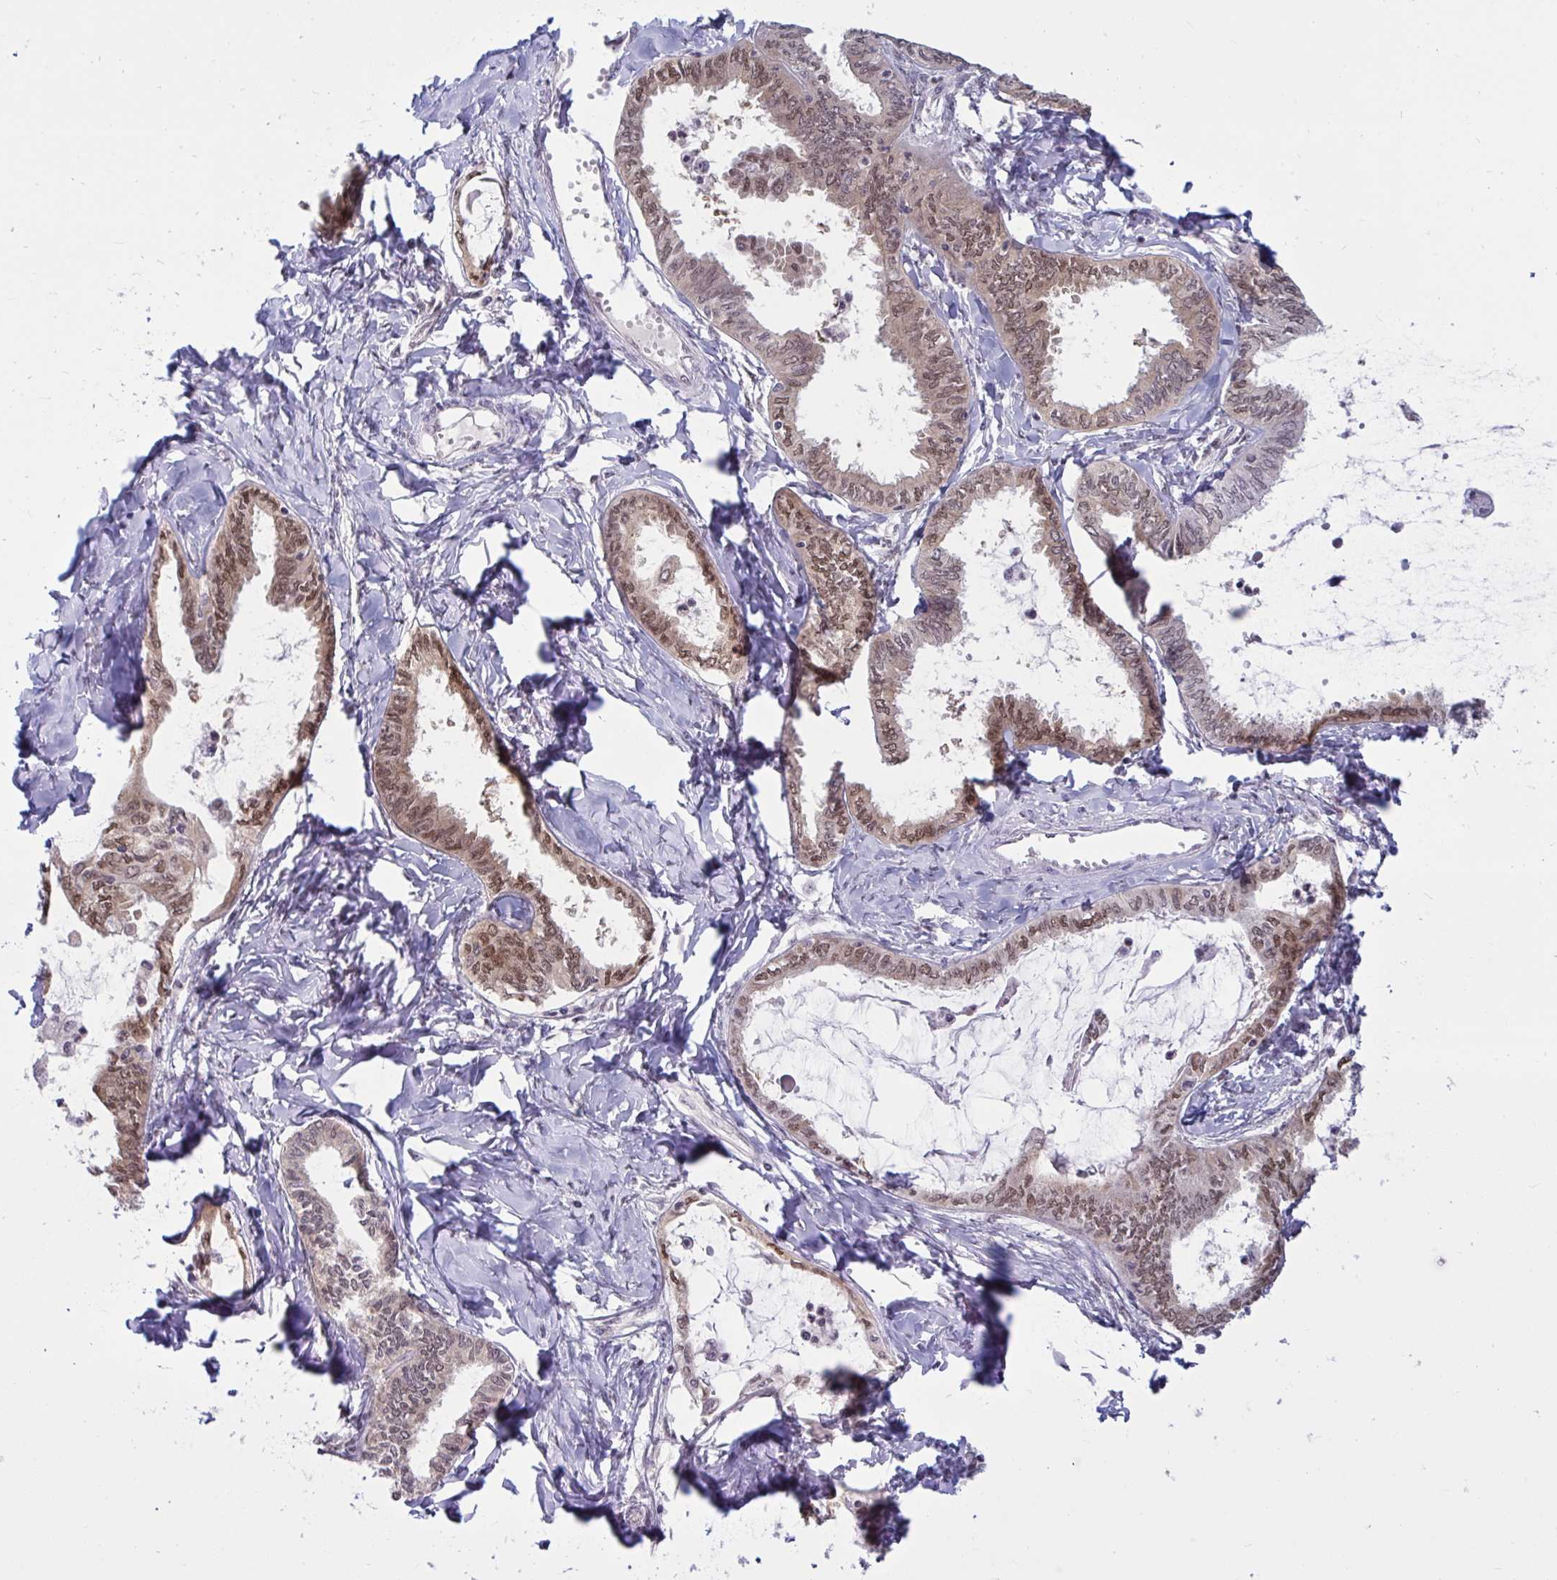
{"staining": {"intensity": "moderate", "quantity": ">75%", "location": "nuclear"}, "tissue": "ovarian cancer", "cell_type": "Tumor cells", "image_type": "cancer", "snomed": [{"axis": "morphology", "description": "Carcinoma, endometroid"}, {"axis": "topography", "description": "Ovary"}], "caption": "A brown stain shows moderate nuclear positivity of a protein in ovarian endometroid carcinoma tumor cells. The staining was performed using DAB to visualize the protein expression in brown, while the nuclei were stained in blue with hematoxylin (Magnification: 20x).", "gene": "TSN", "patient": {"sex": "female", "age": 70}}